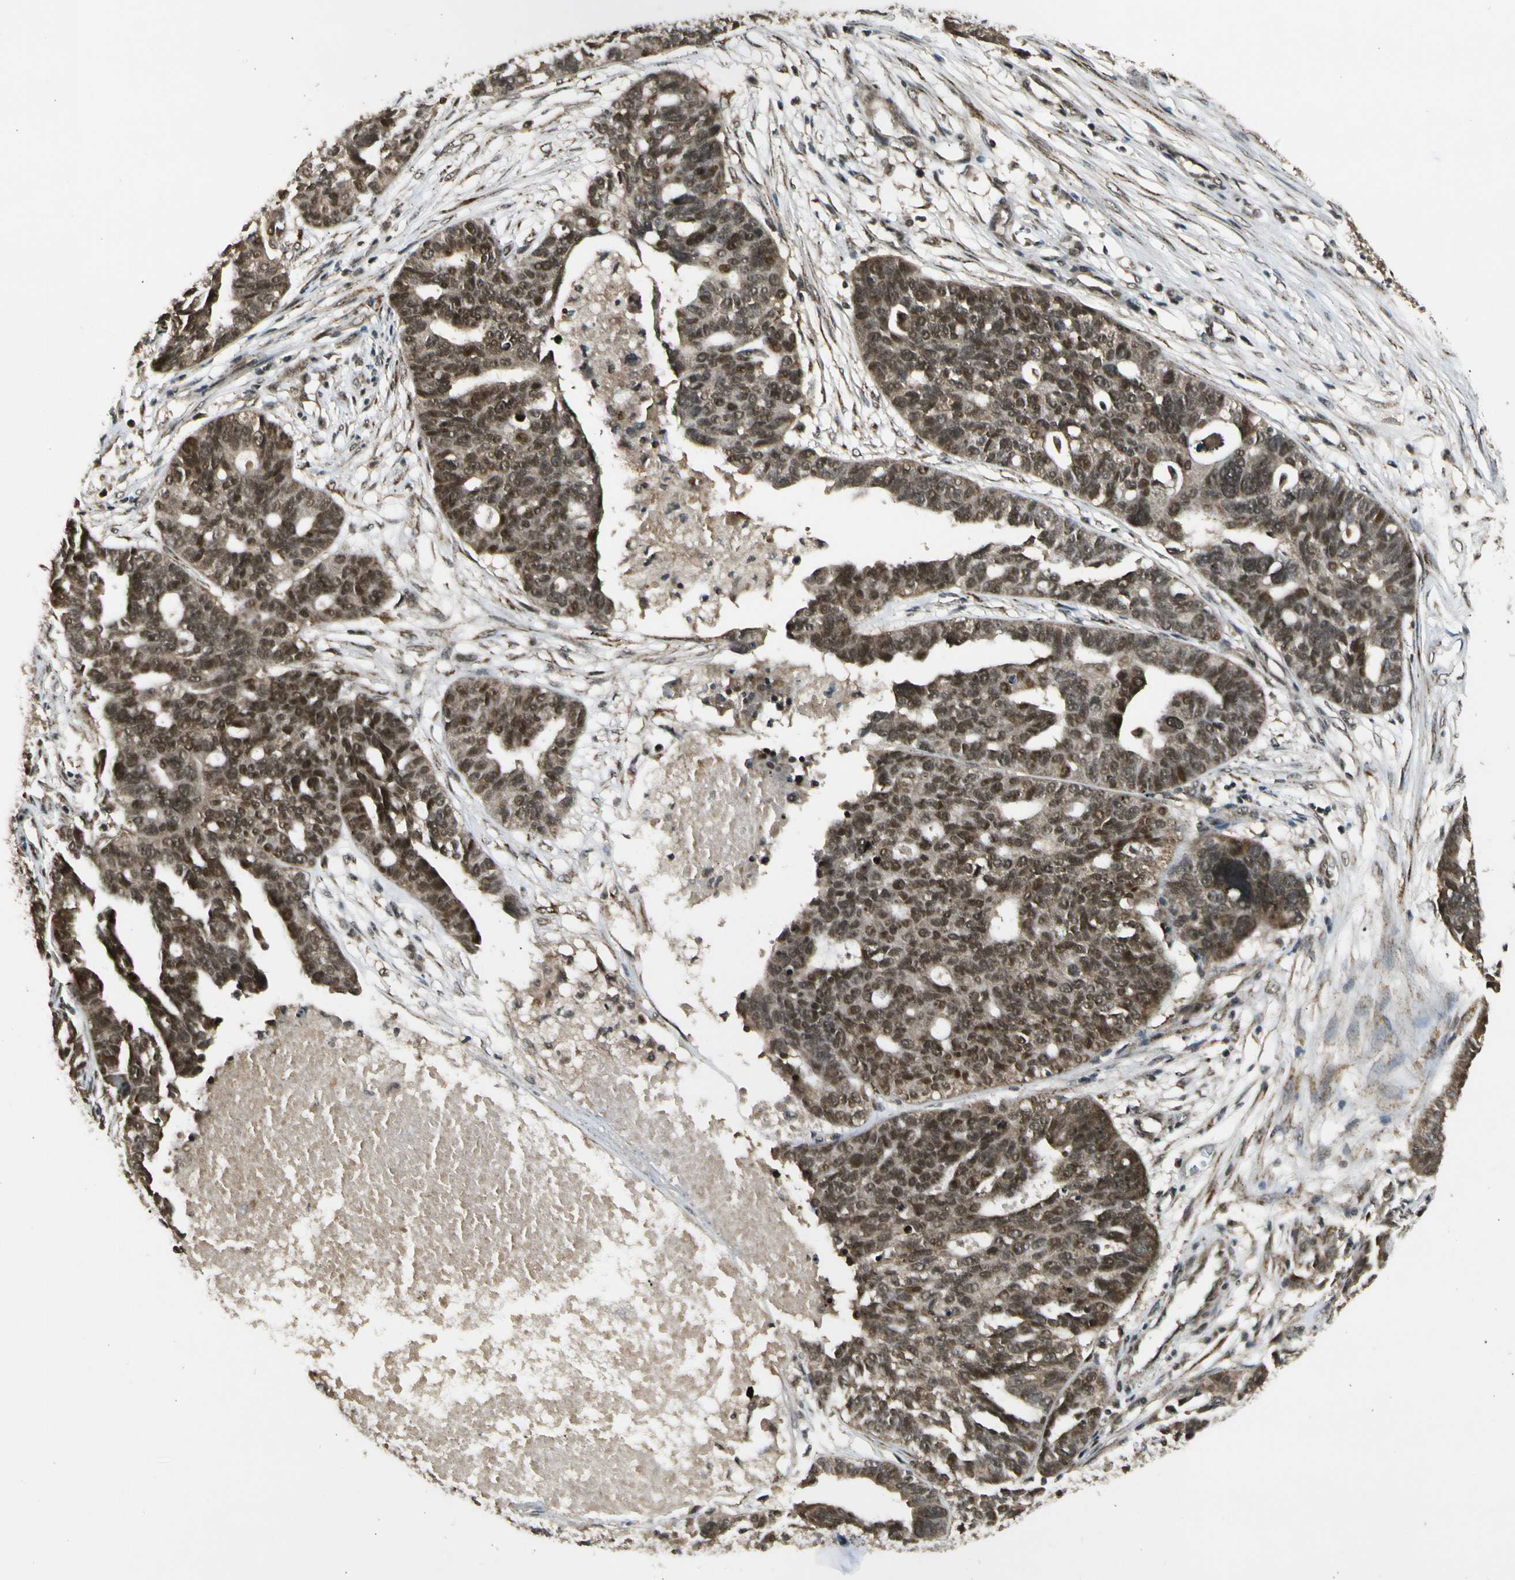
{"staining": {"intensity": "strong", "quantity": ">75%", "location": "cytoplasmic/membranous,nuclear"}, "tissue": "ovarian cancer", "cell_type": "Tumor cells", "image_type": "cancer", "snomed": [{"axis": "morphology", "description": "Cystadenocarcinoma, serous, NOS"}, {"axis": "topography", "description": "Ovary"}], "caption": "A high amount of strong cytoplasmic/membranous and nuclear staining is appreciated in approximately >75% of tumor cells in ovarian cancer tissue.", "gene": "ZNF135", "patient": {"sex": "female", "age": 59}}